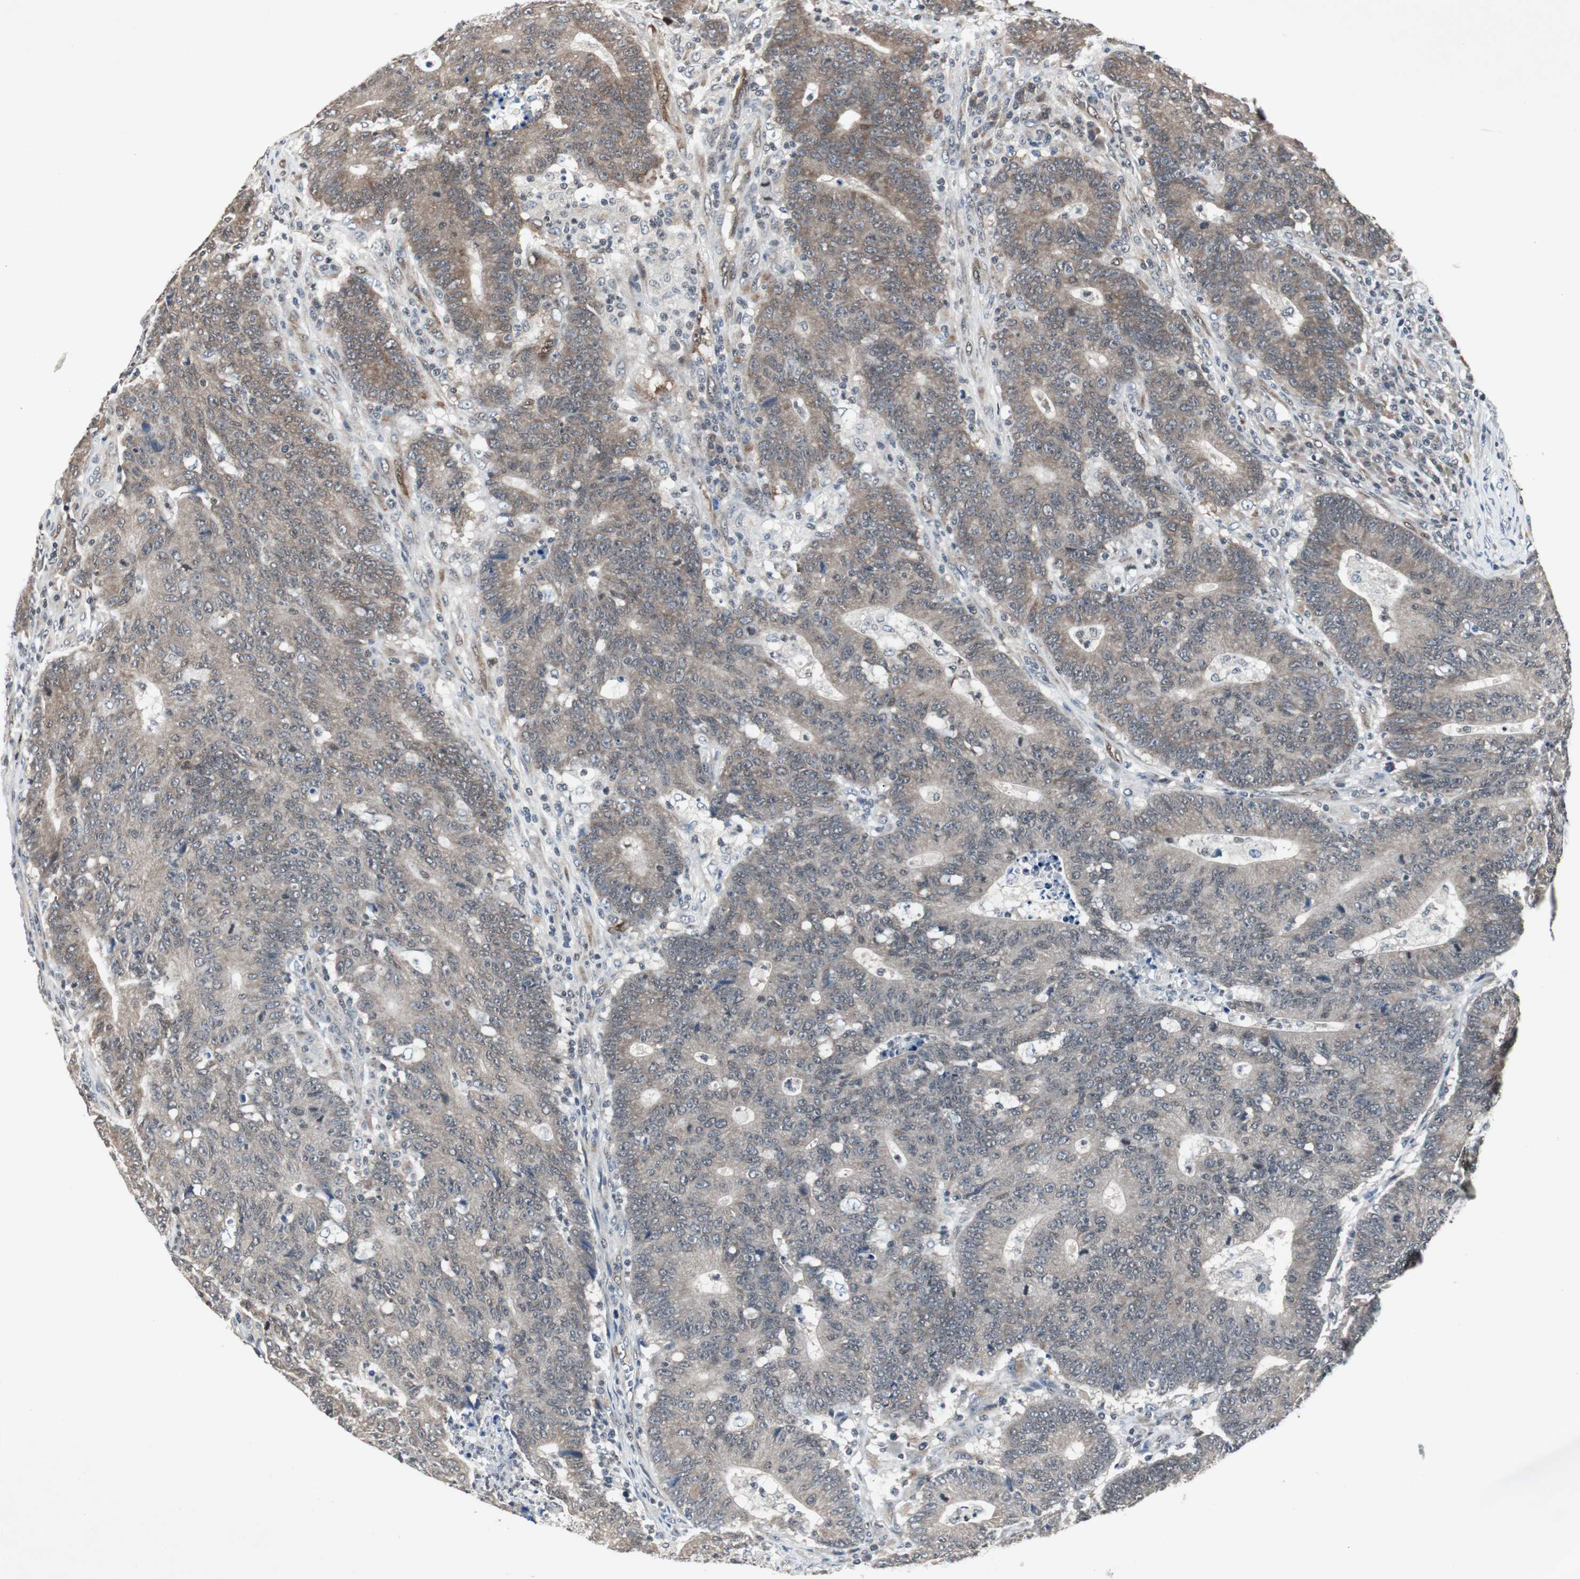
{"staining": {"intensity": "weak", "quantity": ">75%", "location": "cytoplasmic/membranous"}, "tissue": "colorectal cancer", "cell_type": "Tumor cells", "image_type": "cancer", "snomed": [{"axis": "morphology", "description": "Normal tissue, NOS"}, {"axis": "morphology", "description": "Adenocarcinoma, NOS"}, {"axis": "topography", "description": "Colon"}], "caption": "Immunohistochemical staining of human colorectal cancer displays low levels of weak cytoplasmic/membranous protein staining in about >75% of tumor cells.", "gene": "SMAD1", "patient": {"sex": "female", "age": 75}}